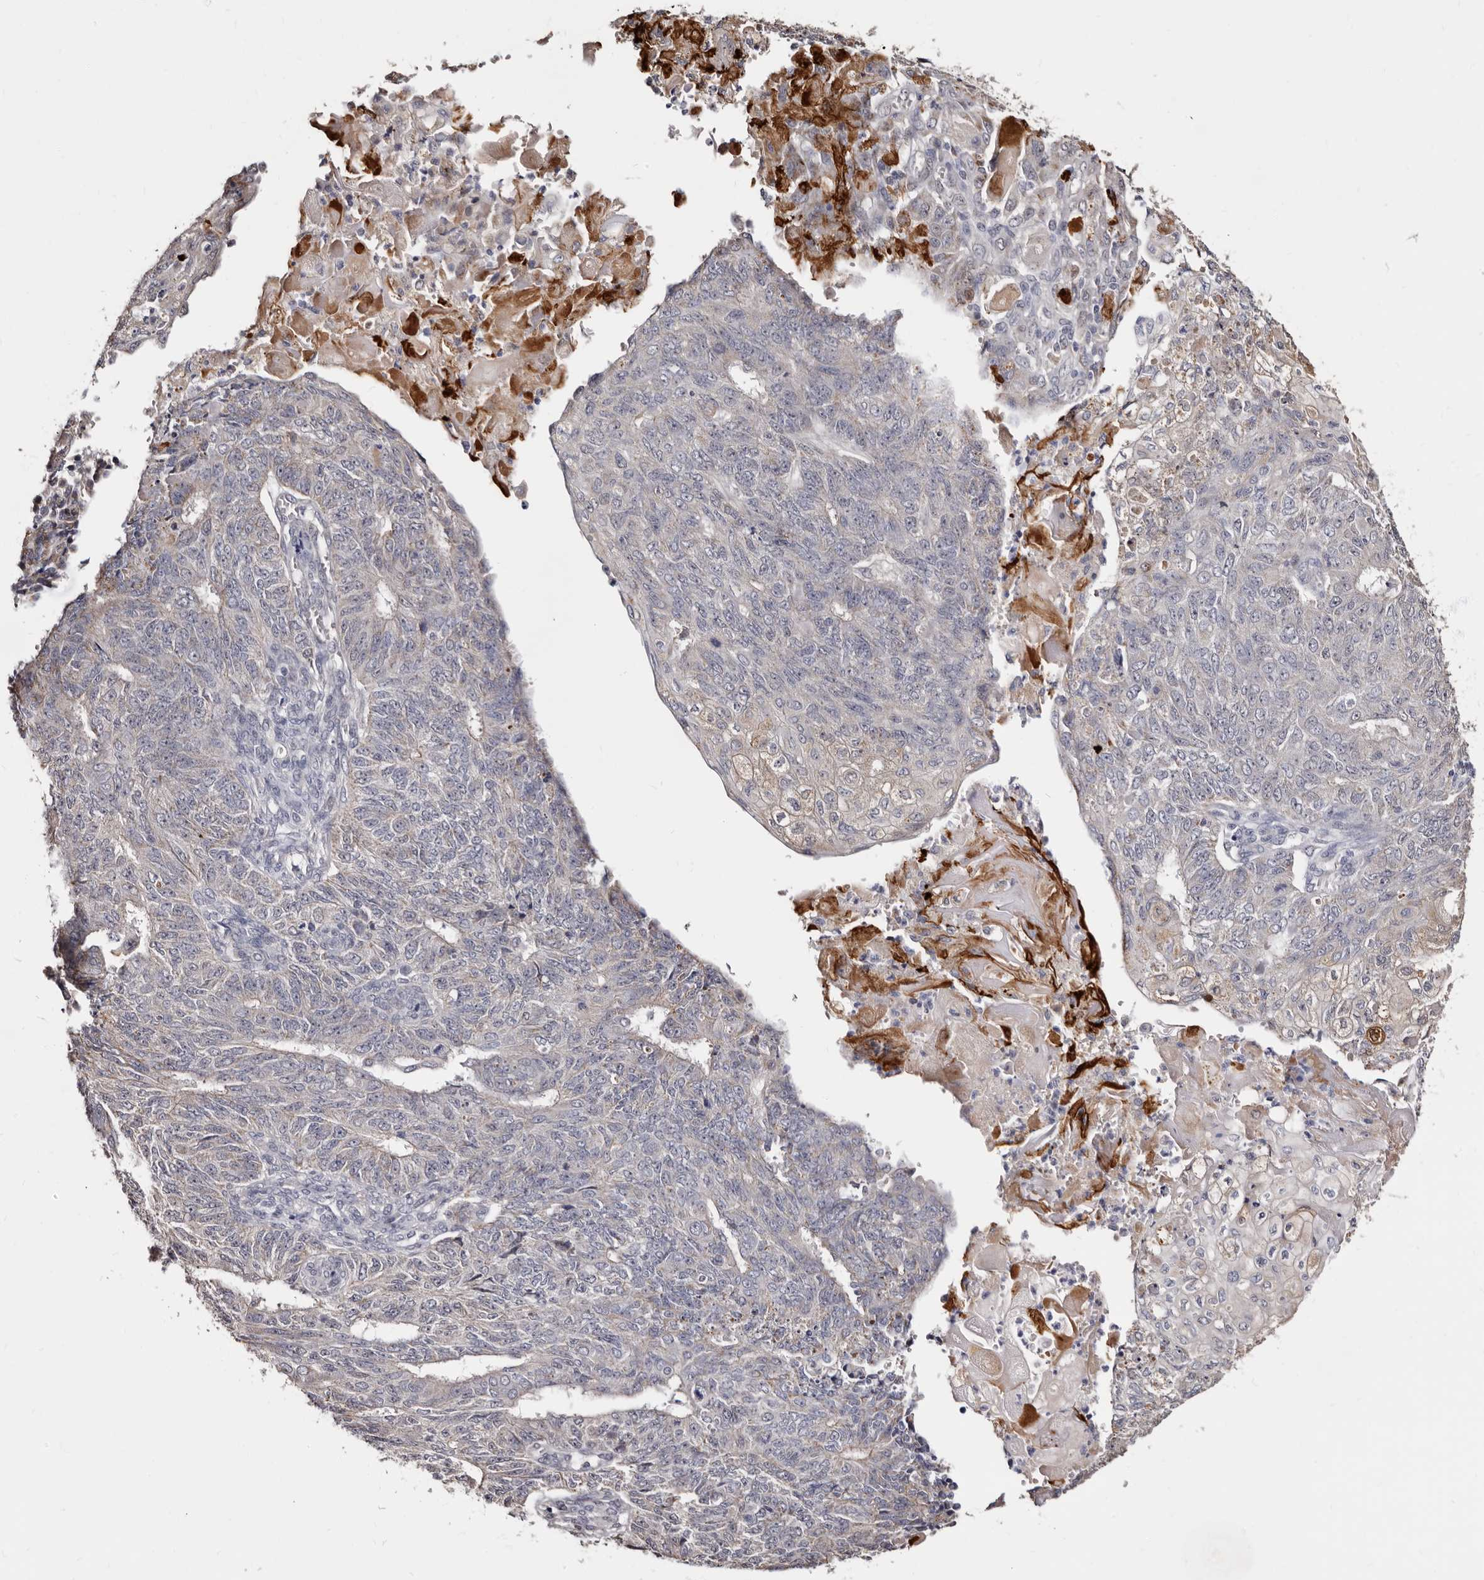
{"staining": {"intensity": "negative", "quantity": "none", "location": "none"}, "tissue": "endometrial cancer", "cell_type": "Tumor cells", "image_type": "cancer", "snomed": [{"axis": "morphology", "description": "Adenocarcinoma, NOS"}, {"axis": "topography", "description": "Endometrium"}], "caption": "High power microscopy micrograph of an immunohistochemistry histopathology image of adenocarcinoma (endometrial), revealing no significant expression in tumor cells. (DAB immunohistochemistry (IHC), high magnification).", "gene": "PTAFR", "patient": {"sex": "female", "age": 32}}